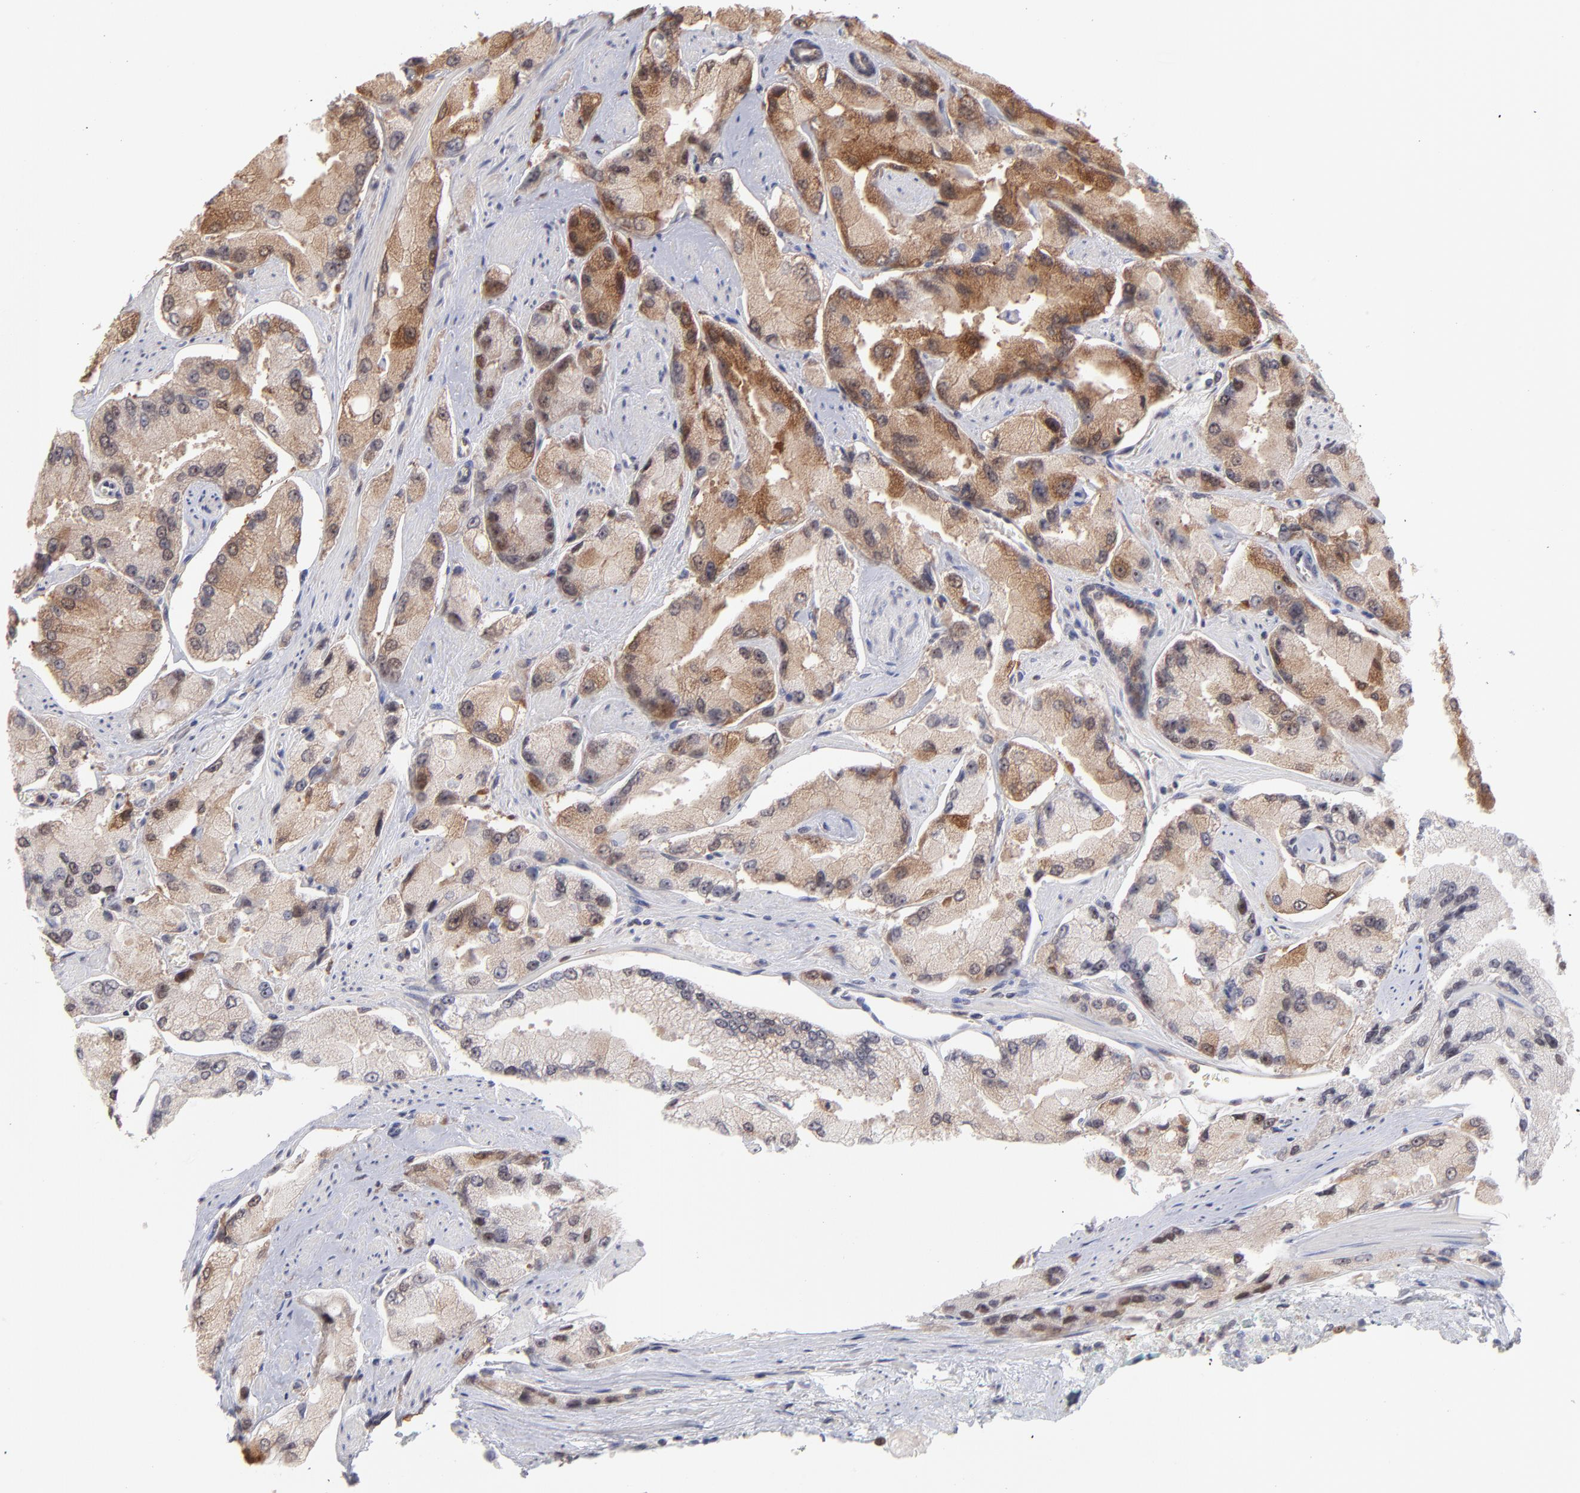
{"staining": {"intensity": "moderate", "quantity": ">75%", "location": "cytoplasmic/membranous"}, "tissue": "prostate cancer", "cell_type": "Tumor cells", "image_type": "cancer", "snomed": [{"axis": "morphology", "description": "Adenocarcinoma, High grade"}, {"axis": "topography", "description": "Prostate"}], "caption": "High-magnification brightfield microscopy of prostate cancer (adenocarcinoma (high-grade)) stained with DAB (3,3'-diaminobenzidine) (brown) and counterstained with hematoxylin (blue). tumor cells exhibit moderate cytoplasmic/membranous expression is present in about>75% of cells. (brown staining indicates protein expression, while blue staining denotes nuclei).", "gene": "OAS1", "patient": {"sex": "male", "age": 58}}